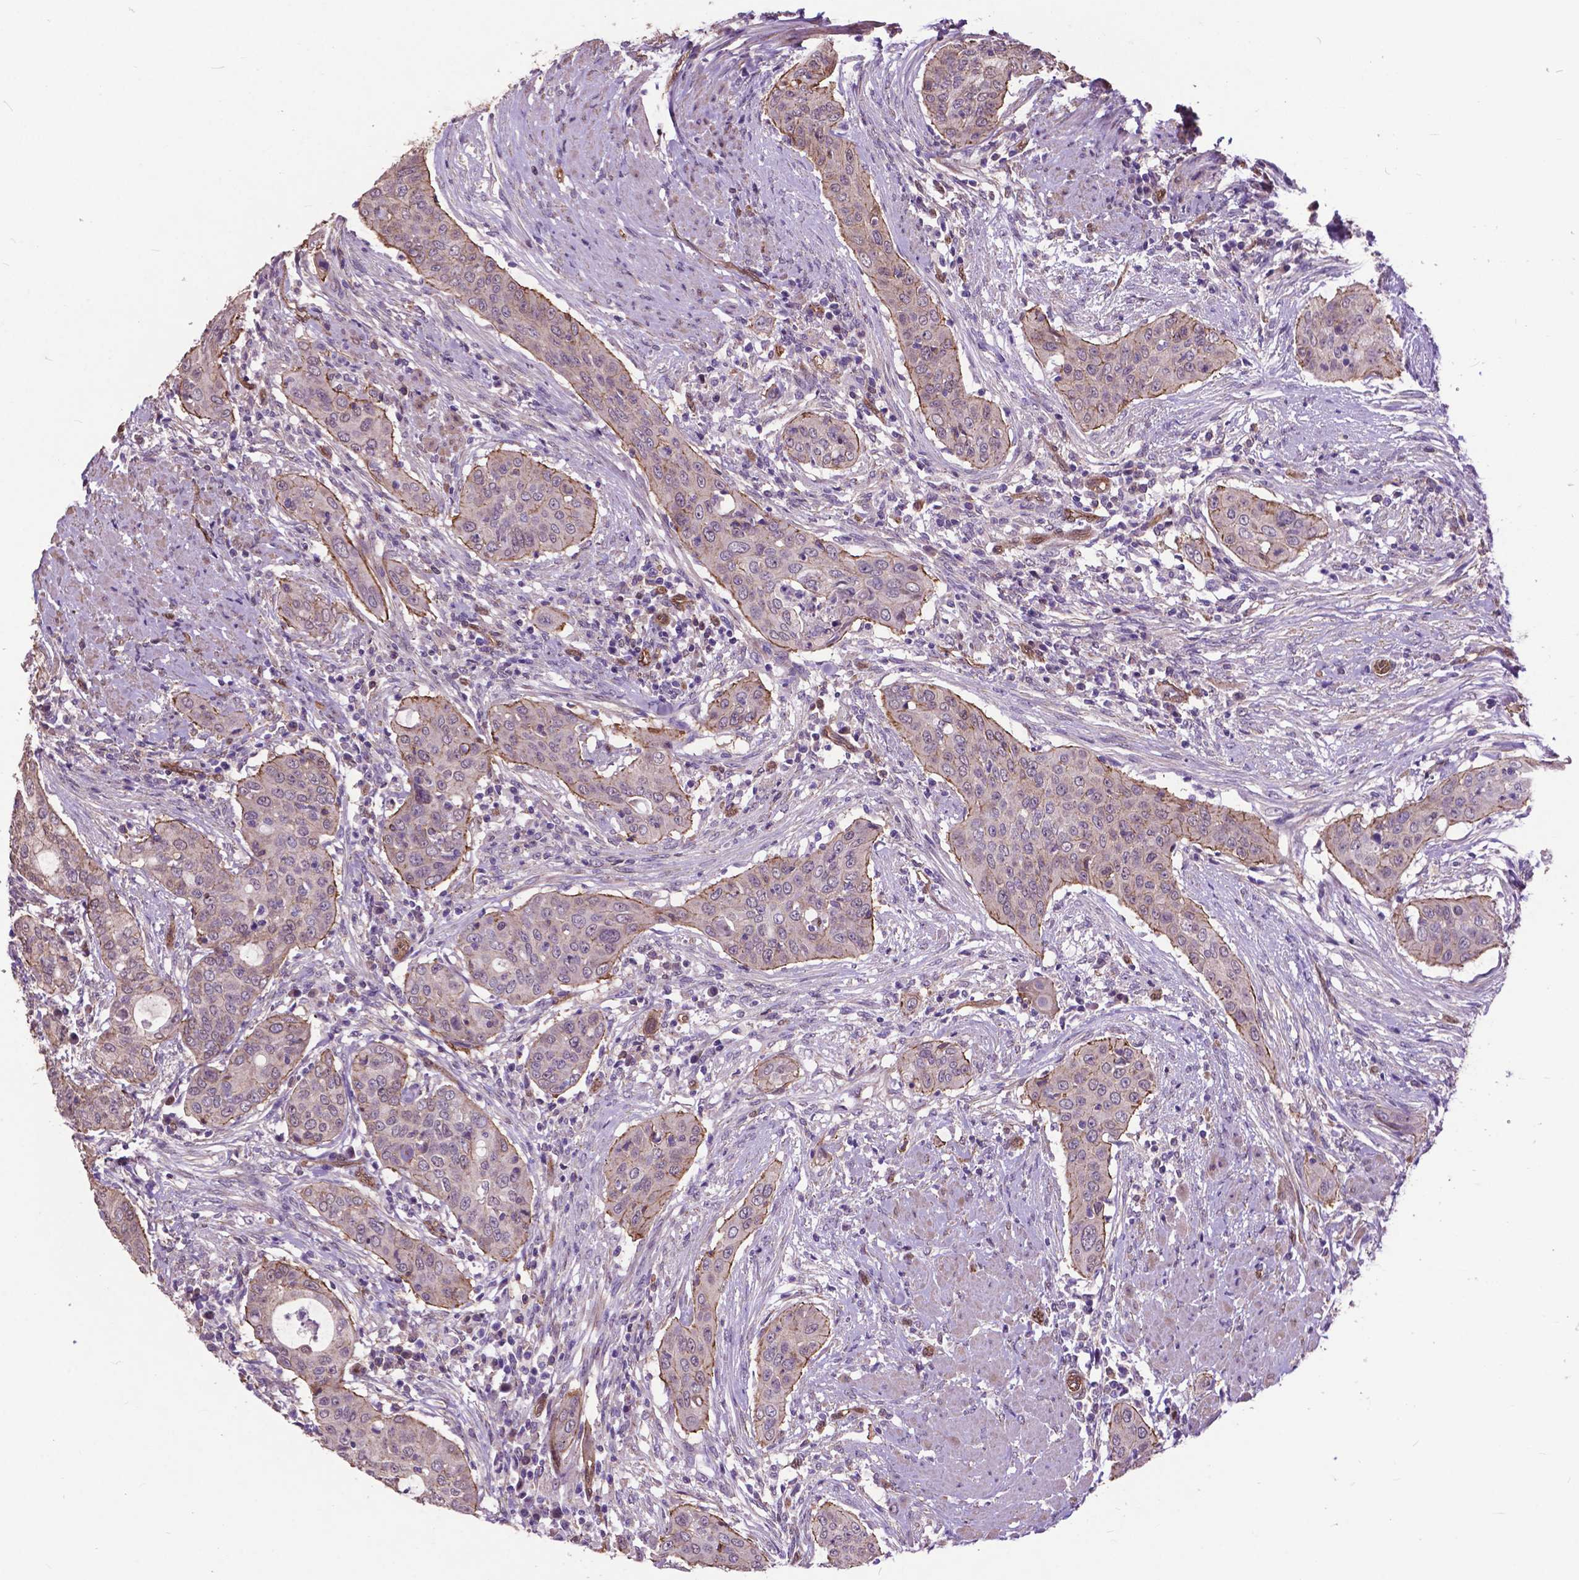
{"staining": {"intensity": "negative", "quantity": "none", "location": "none"}, "tissue": "urothelial cancer", "cell_type": "Tumor cells", "image_type": "cancer", "snomed": [{"axis": "morphology", "description": "Urothelial carcinoma, High grade"}, {"axis": "topography", "description": "Urinary bladder"}], "caption": "Tumor cells show no significant expression in urothelial carcinoma (high-grade).", "gene": "PDLIM1", "patient": {"sex": "male", "age": 82}}